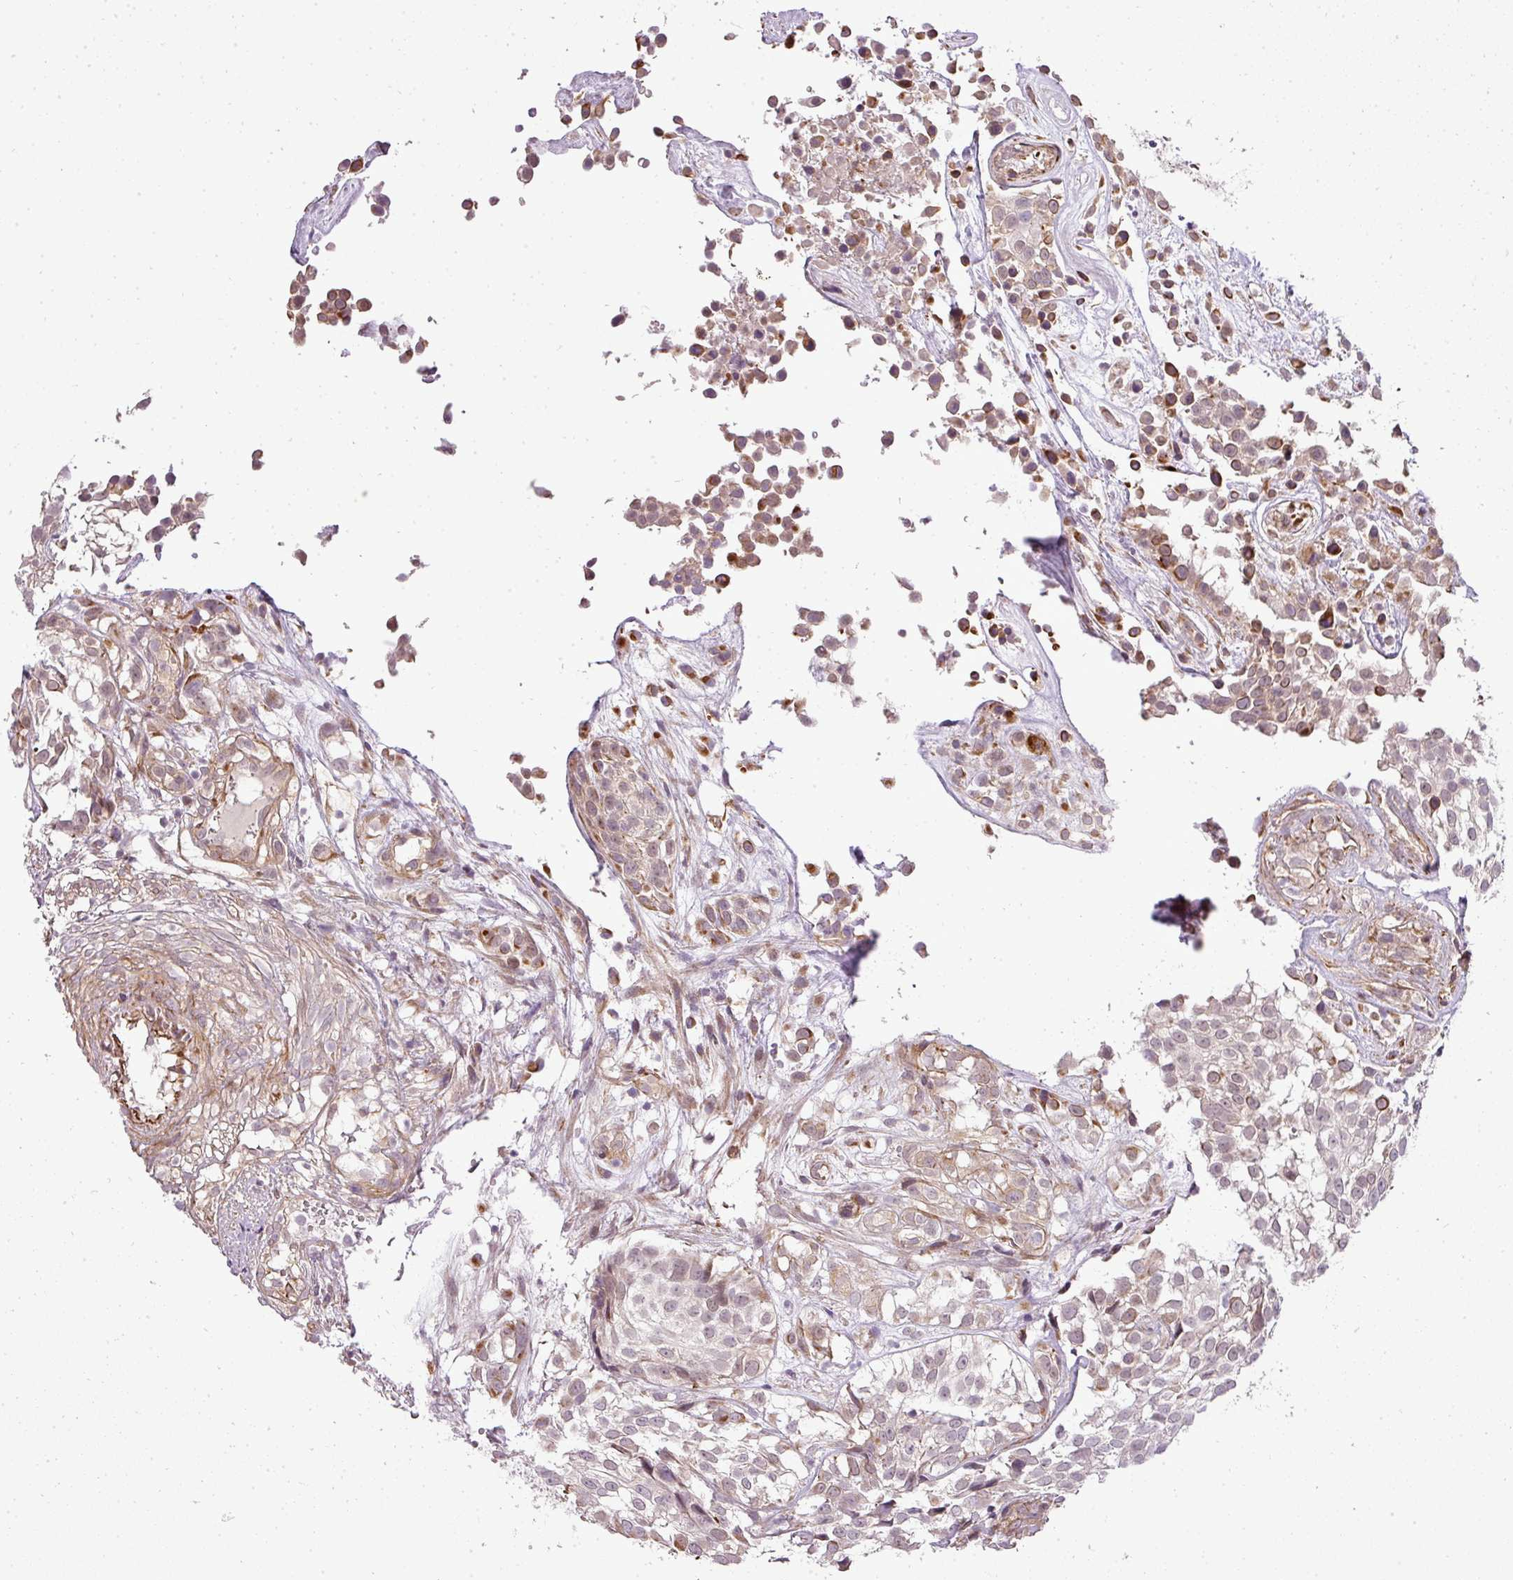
{"staining": {"intensity": "weak", "quantity": ">75%", "location": "cytoplasmic/membranous"}, "tissue": "urothelial cancer", "cell_type": "Tumor cells", "image_type": "cancer", "snomed": [{"axis": "morphology", "description": "Urothelial carcinoma, High grade"}, {"axis": "topography", "description": "Urinary bladder"}], "caption": "IHC photomicrograph of neoplastic tissue: high-grade urothelial carcinoma stained using immunohistochemistry (IHC) shows low levels of weak protein expression localized specifically in the cytoplasmic/membranous of tumor cells, appearing as a cytoplasmic/membranous brown color.", "gene": "PDRG1", "patient": {"sex": "male", "age": 56}}